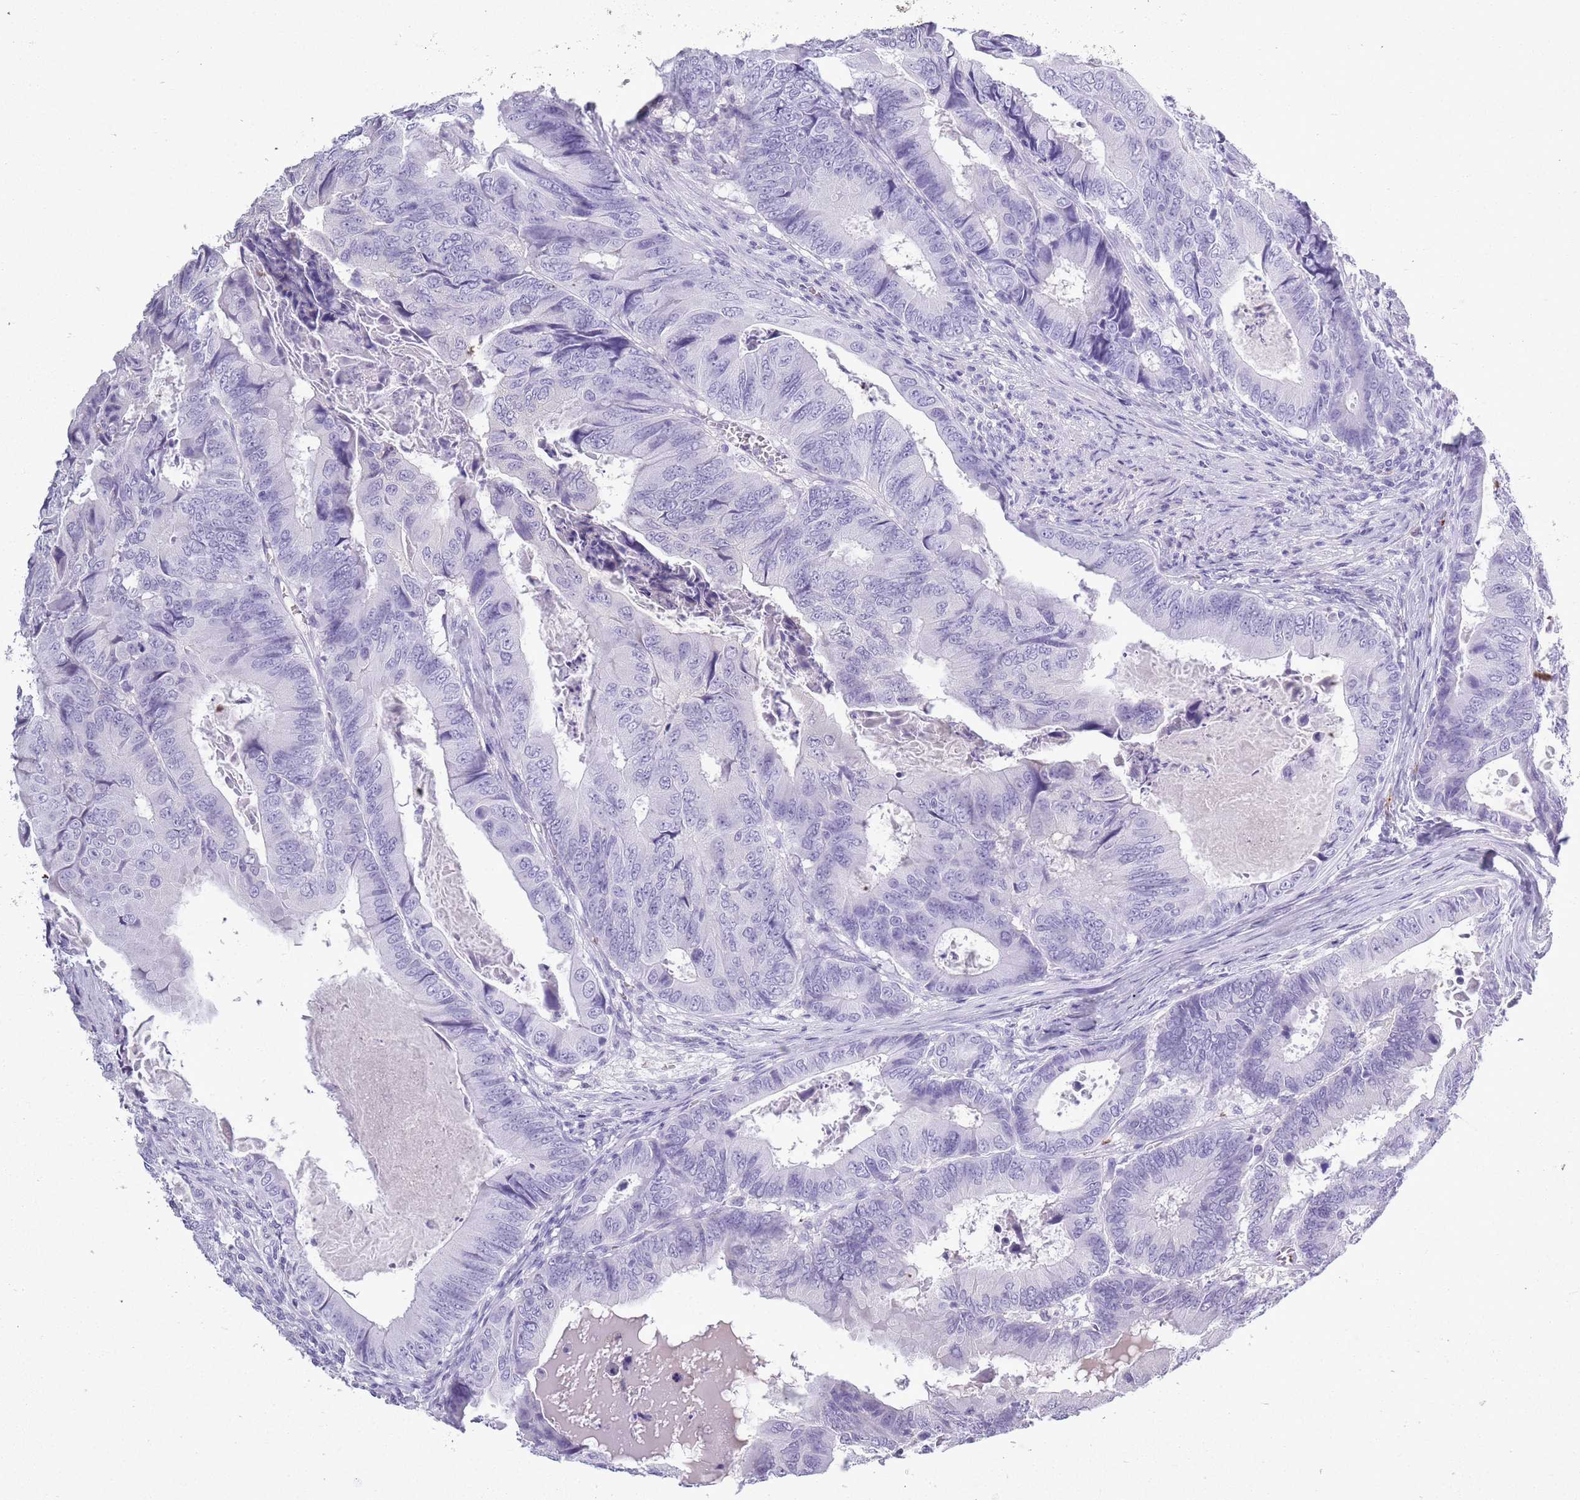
{"staining": {"intensity": "negative", "quantity": "none", "location": "none"}, "tissue": "colorectal cancer", "cell_type": "Tumor cells", "image_type": "cancer", "snomed": [{"axis": "morphology", "description": "Adenocarcinoma, NOS"}, {"axis": "topography", "description": "Colon"}], "caption": "Tumor cells show no significant positivity in colorectal cancer (adenocarcinoma).", "gene": "OR7C1", "patient": {"sex": "male", "age": 85}}